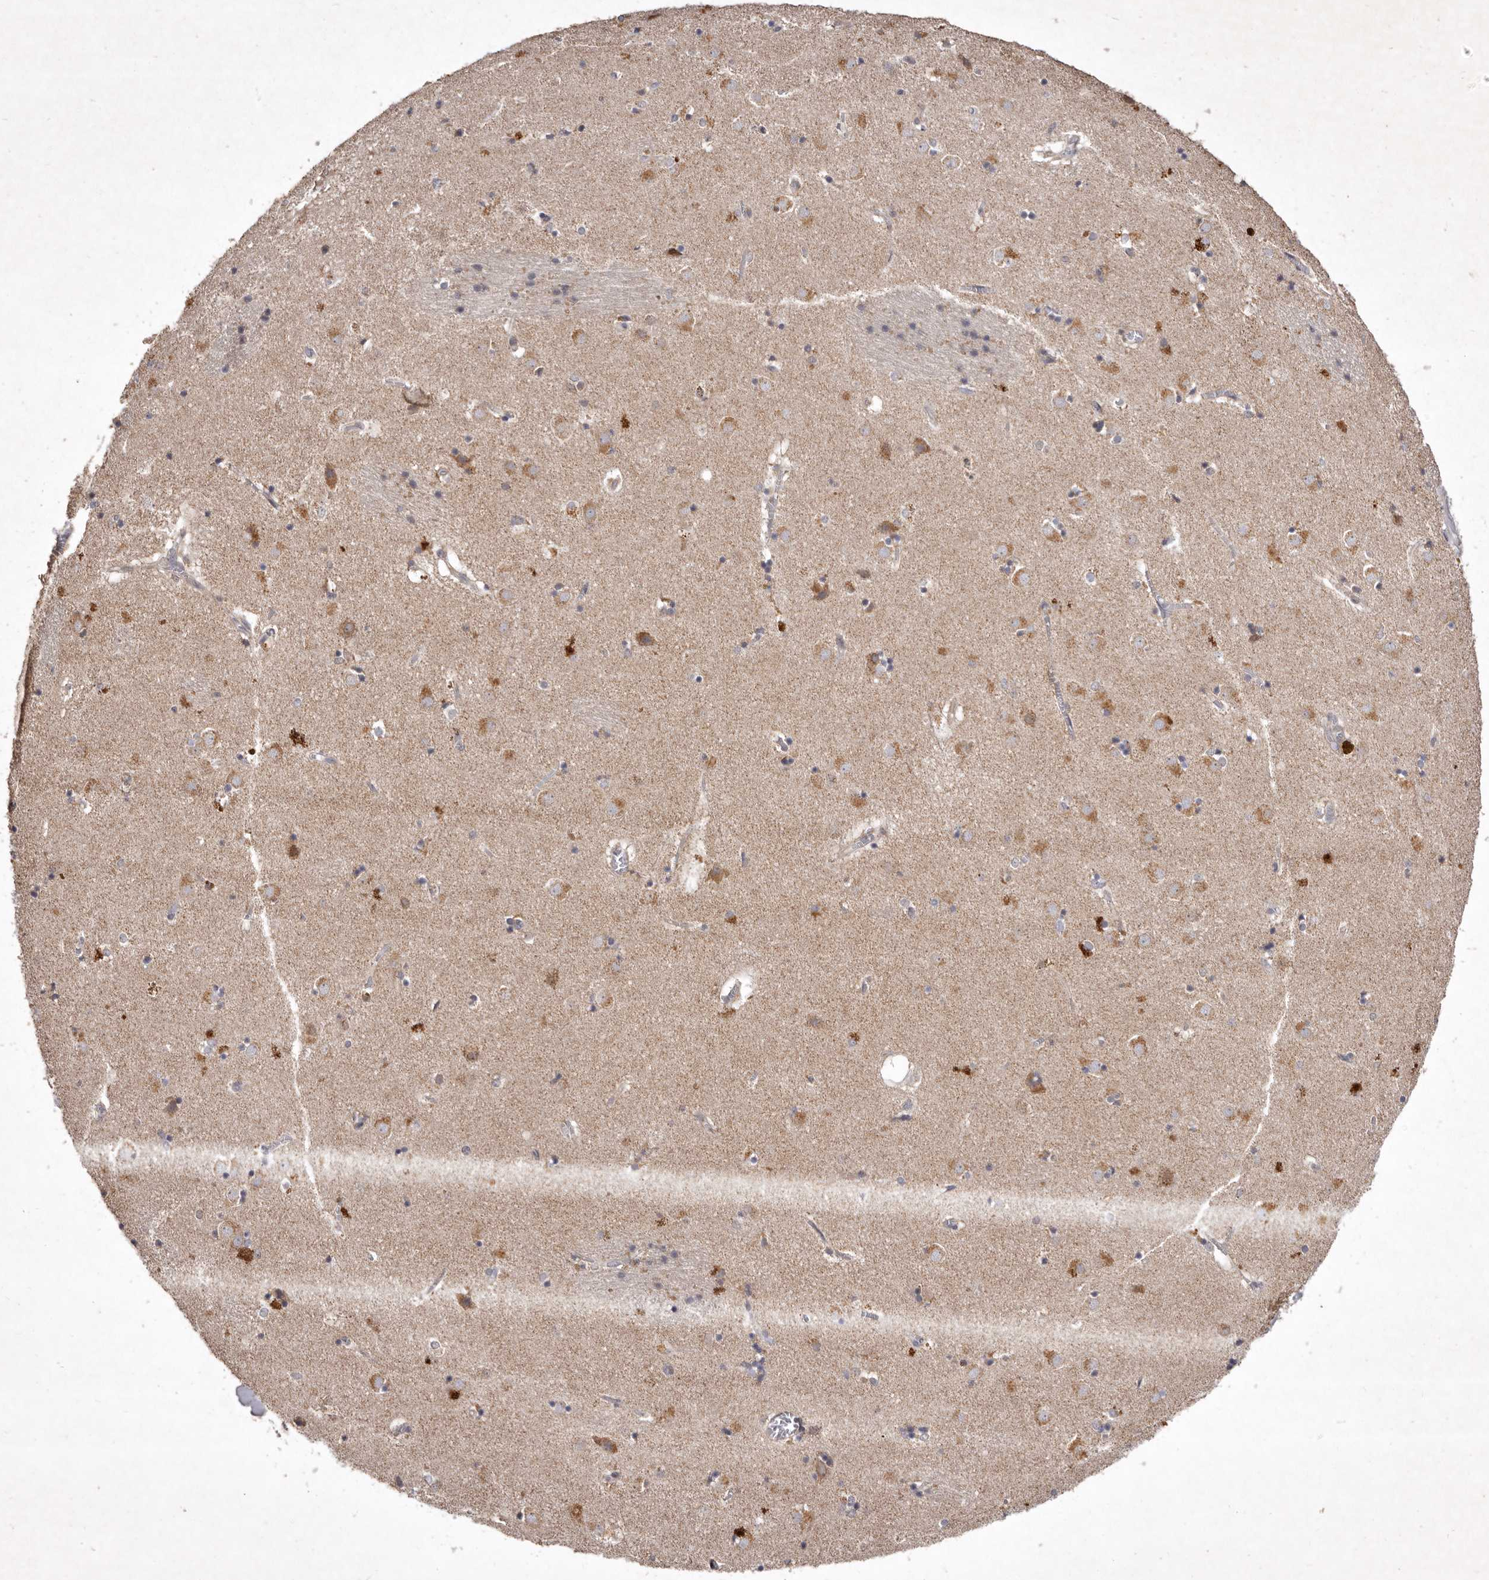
{"staining": {"intensity": "weak", "quantity": "<25%", "location": "cytoplasmic/membranous"}, "tissue": "caudate", "cell_type": "Glial cells", "image_type": "normal", "snomed": [{"axis": "morphology", "description": "Normal tissue, NOS"}, {"axis": "topography", "description": "Lateral ventricle wall"}], "caption": "Glial cells show no significant protein expression in unremarkable caudate.", "gene": "FLAD1", "patient": {"sex": "male", "age": 70}}